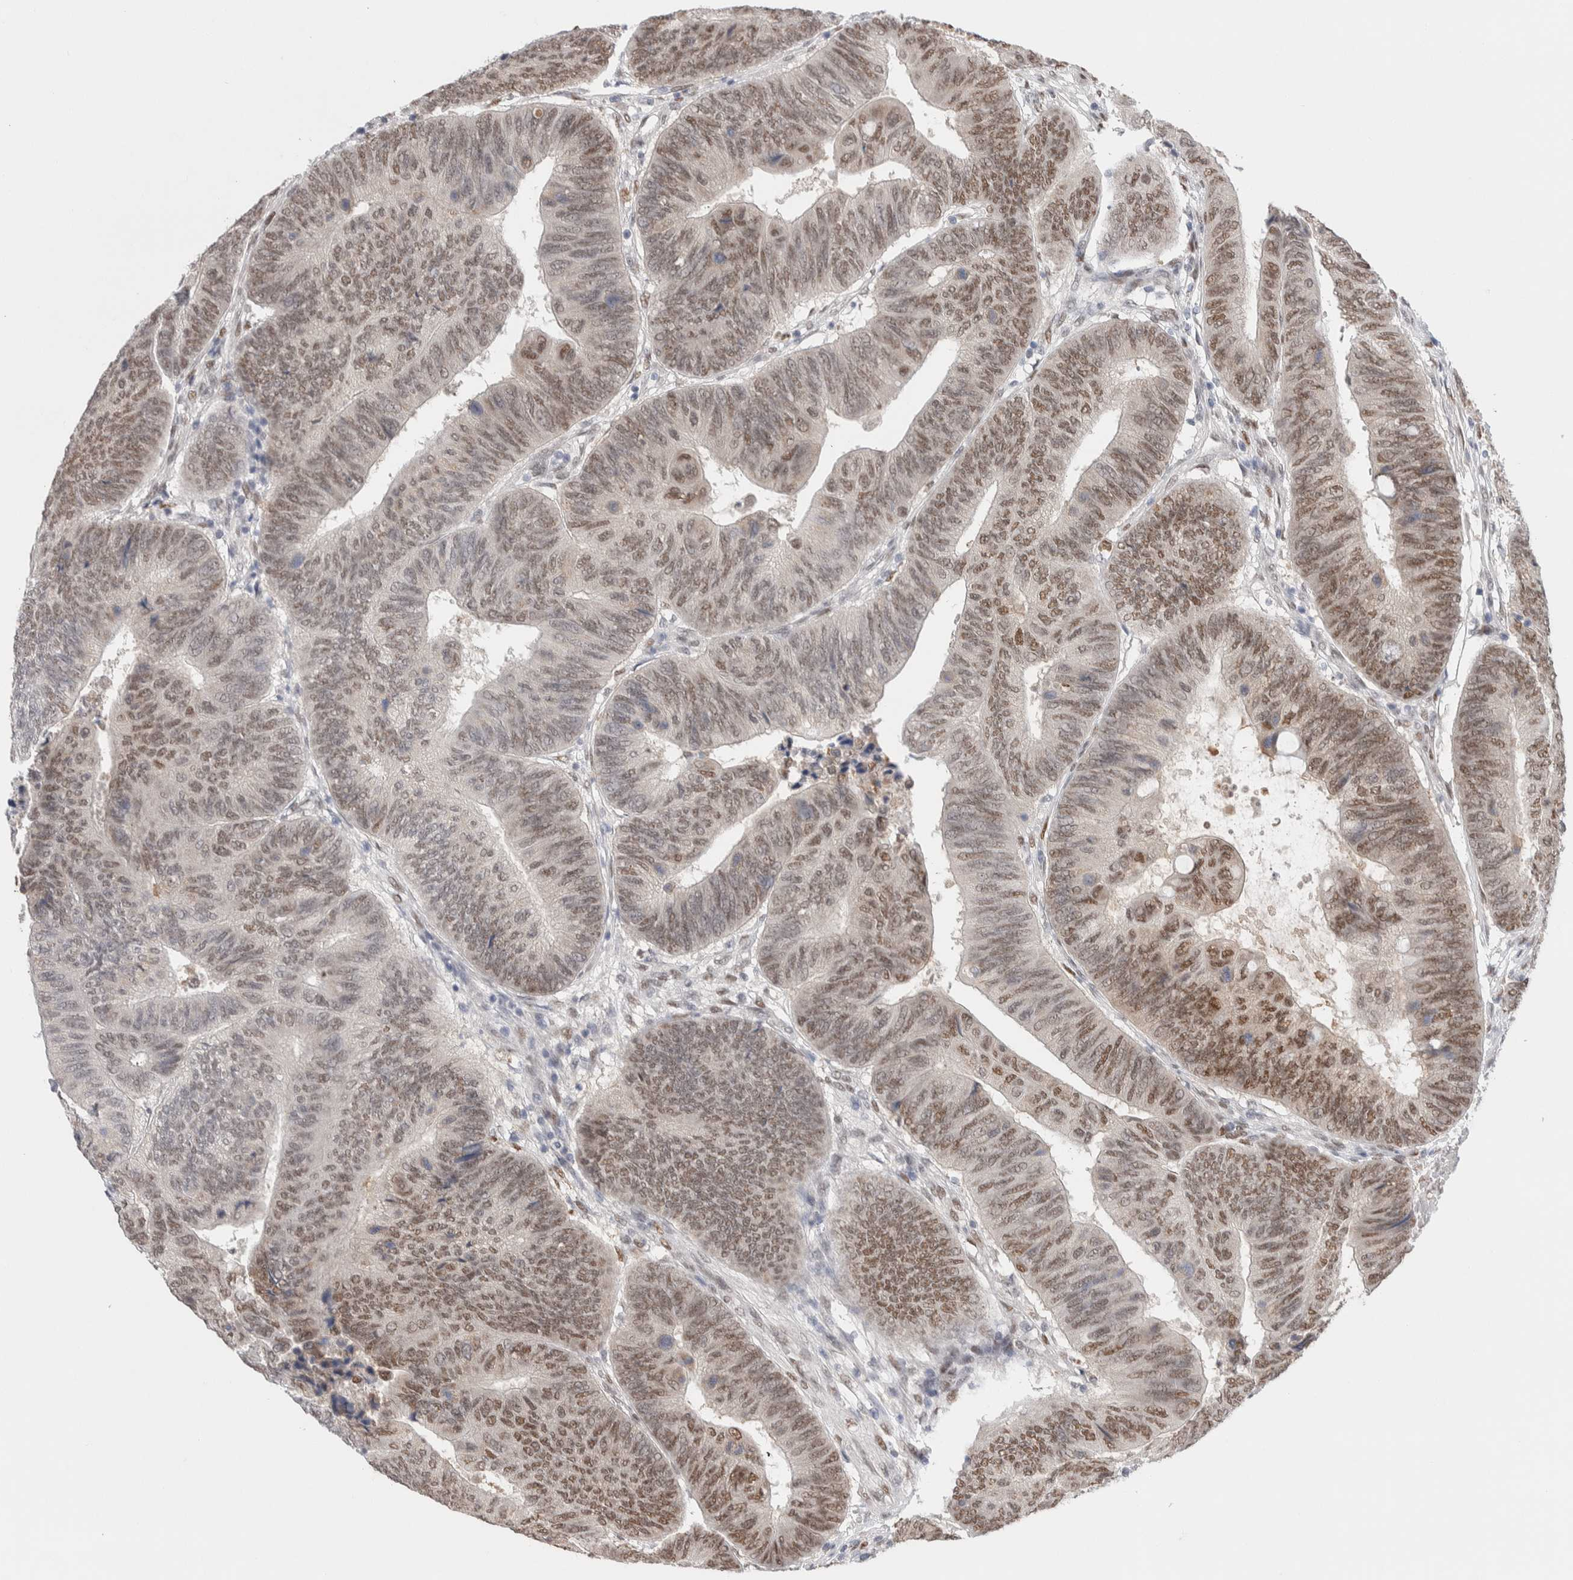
{"staining": {"intensity": "moderate", "quantity": ">75%", "location": "nuclear"}, "tissue": "colorectal cancer", "cell_type": "Tumor cells", "image_type": "cancer", "snomed": [{"axis": "morphology", "description": "Normal tissue, NOS"}, {"axis": "morphology", "description": "Adenocarcinoma, NOS"}, {"axis": "topography", "description": "Rectum"}, {"axis": "topography", "description": "Peripheral nerve tissue"}], "caption": "Colorectal adenocarcinoma was stained to show a protein in brown. There is medium levels of moderate nuclear staining in about >75% of tumor cells.", "gene": "PRMT1", "patient": {"sex": "male", "age": 92}}